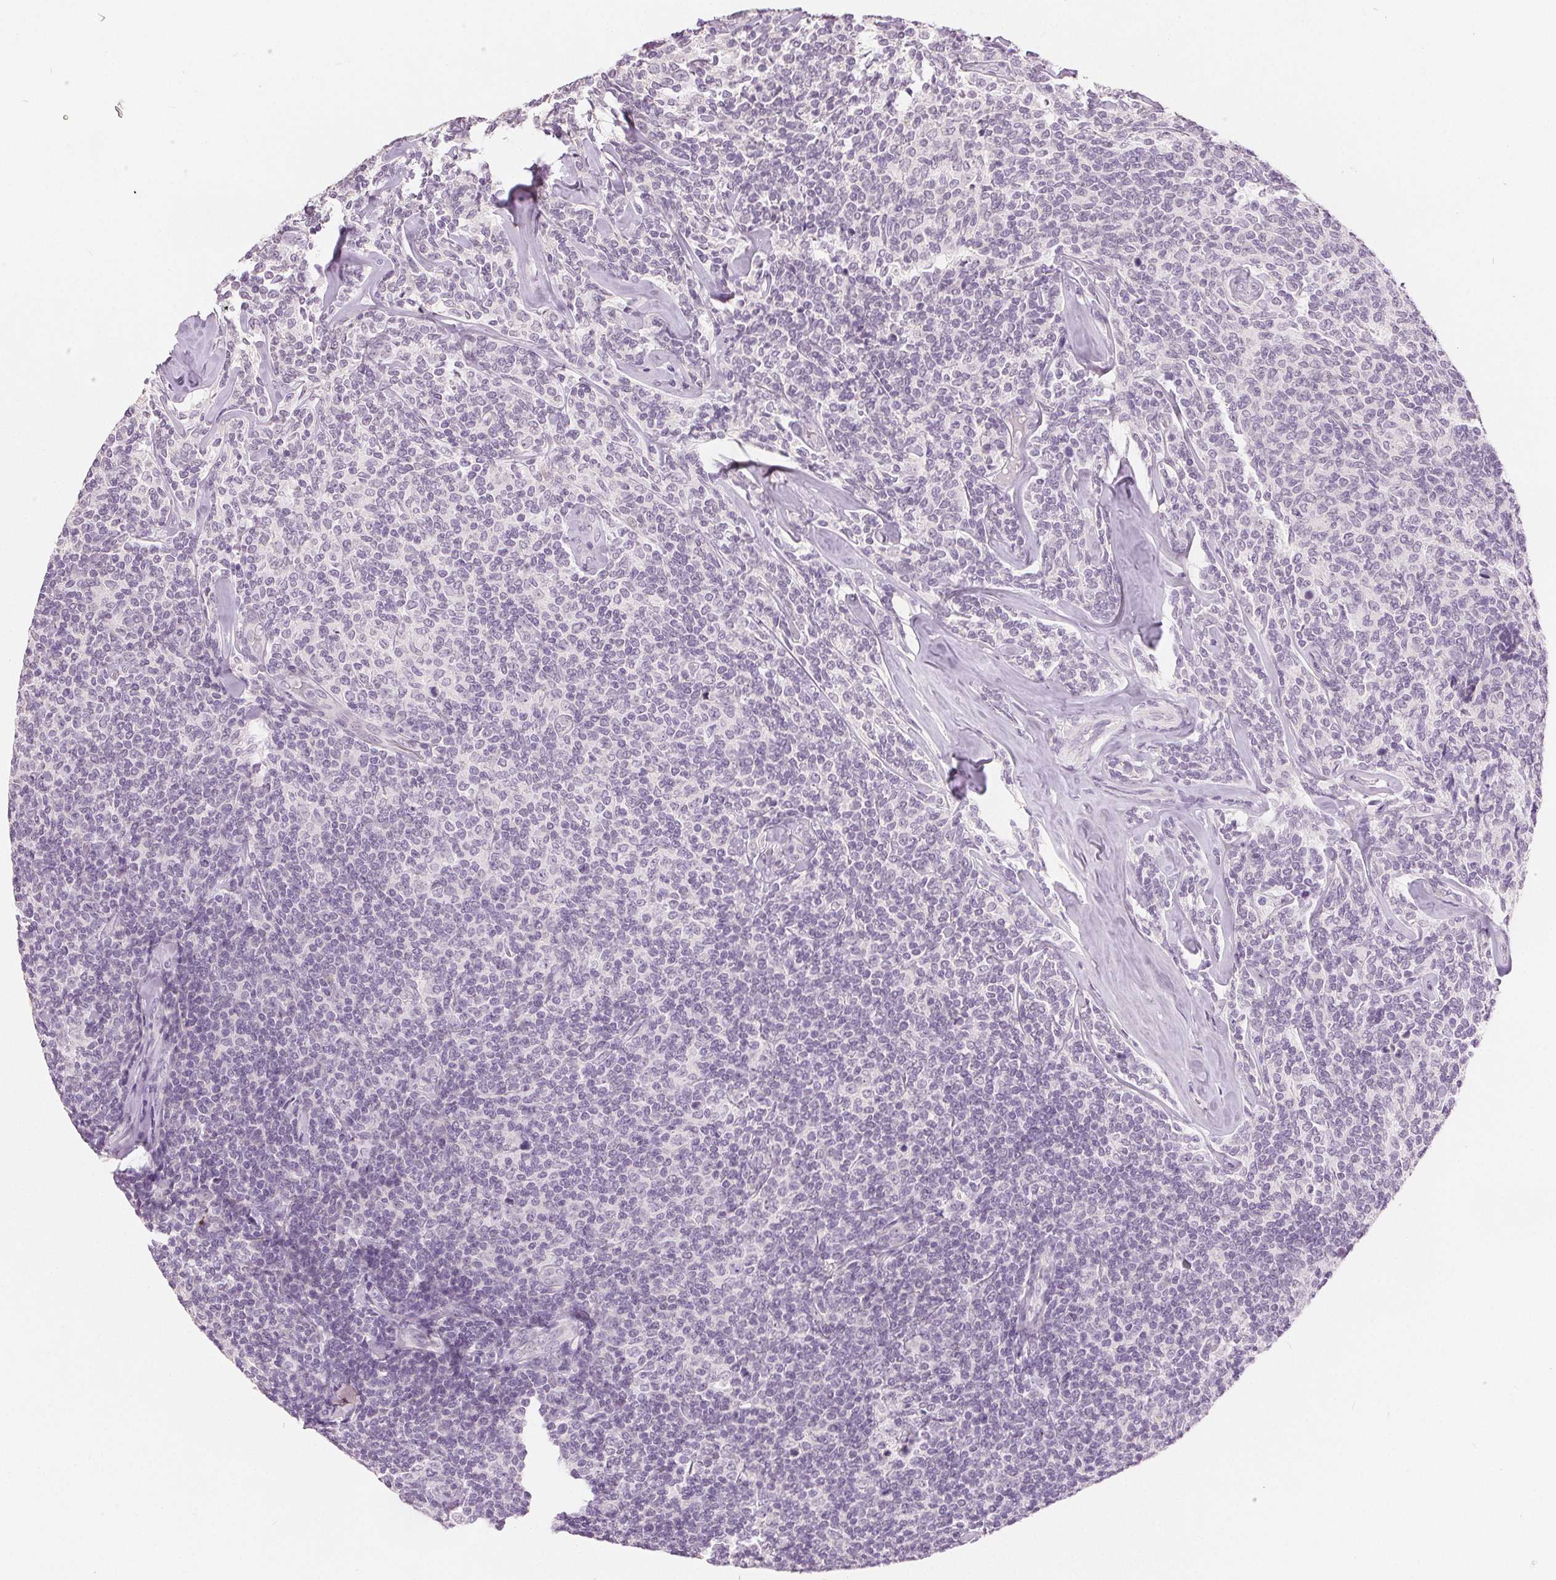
{"staining": {"intensity": "negative", "quantity": "none", "location": "none"}, "tissue": "lymphoma", "cell_type": "Tumor cells", "image_type": "cancer", "snomed": [{"axis": "morphology", "description": "Malignant lymphoma, non-Hodgkin's type, Low grade"}, {"axis": "topography", "description": "Lymph node"}], "caption": "The photomicrograph displays no significant expression in tumor cells of low-grade malignant lymphoma, non-Hodgkin's type. (IHC, brightfield microscopy, high magnification).", "gene": "CA12", "patient": {"sex": "female", "age": 56}}